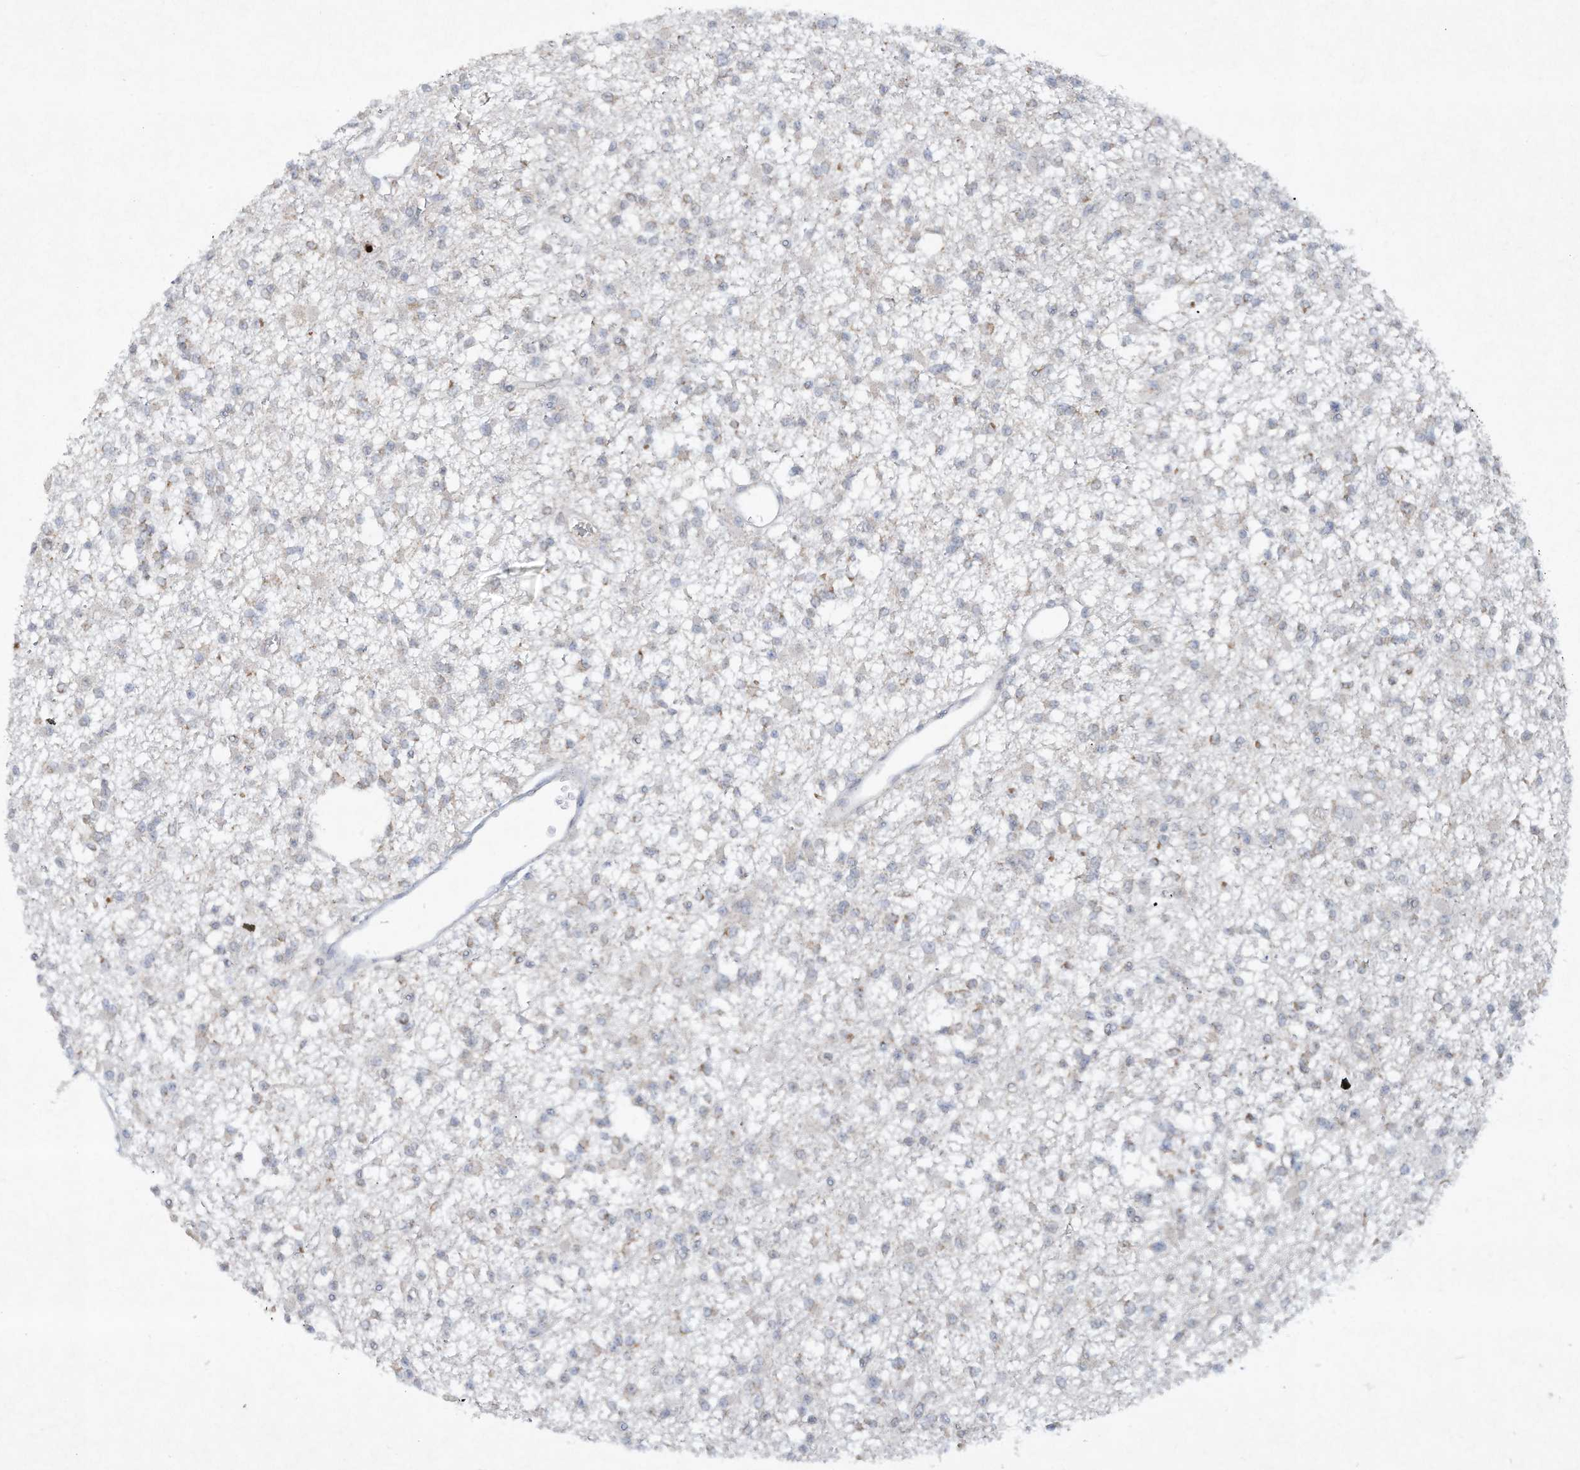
{"staining": {"intensity": "negative", "quantity": "none", "location": "none"}, "tissue": "glioma", "cell_type": "Tumor cells", "image_type": "cancer", "snomed": [{"axis": "morphology", "description": "Glioma, malignant, Low grade"}, {"axis": "topography", "description": "Brain"}], "caption": "Immunohistochemistry (IHC) histopathology image of neoplastic tissue: low-grade glioma (malignant) stained with DAB reveals no significant protein positivity in tumor cells. Nuclei are stained in blue.", "gene": "CHRNA4", "patient": {"sex": "female", "age": 22}}